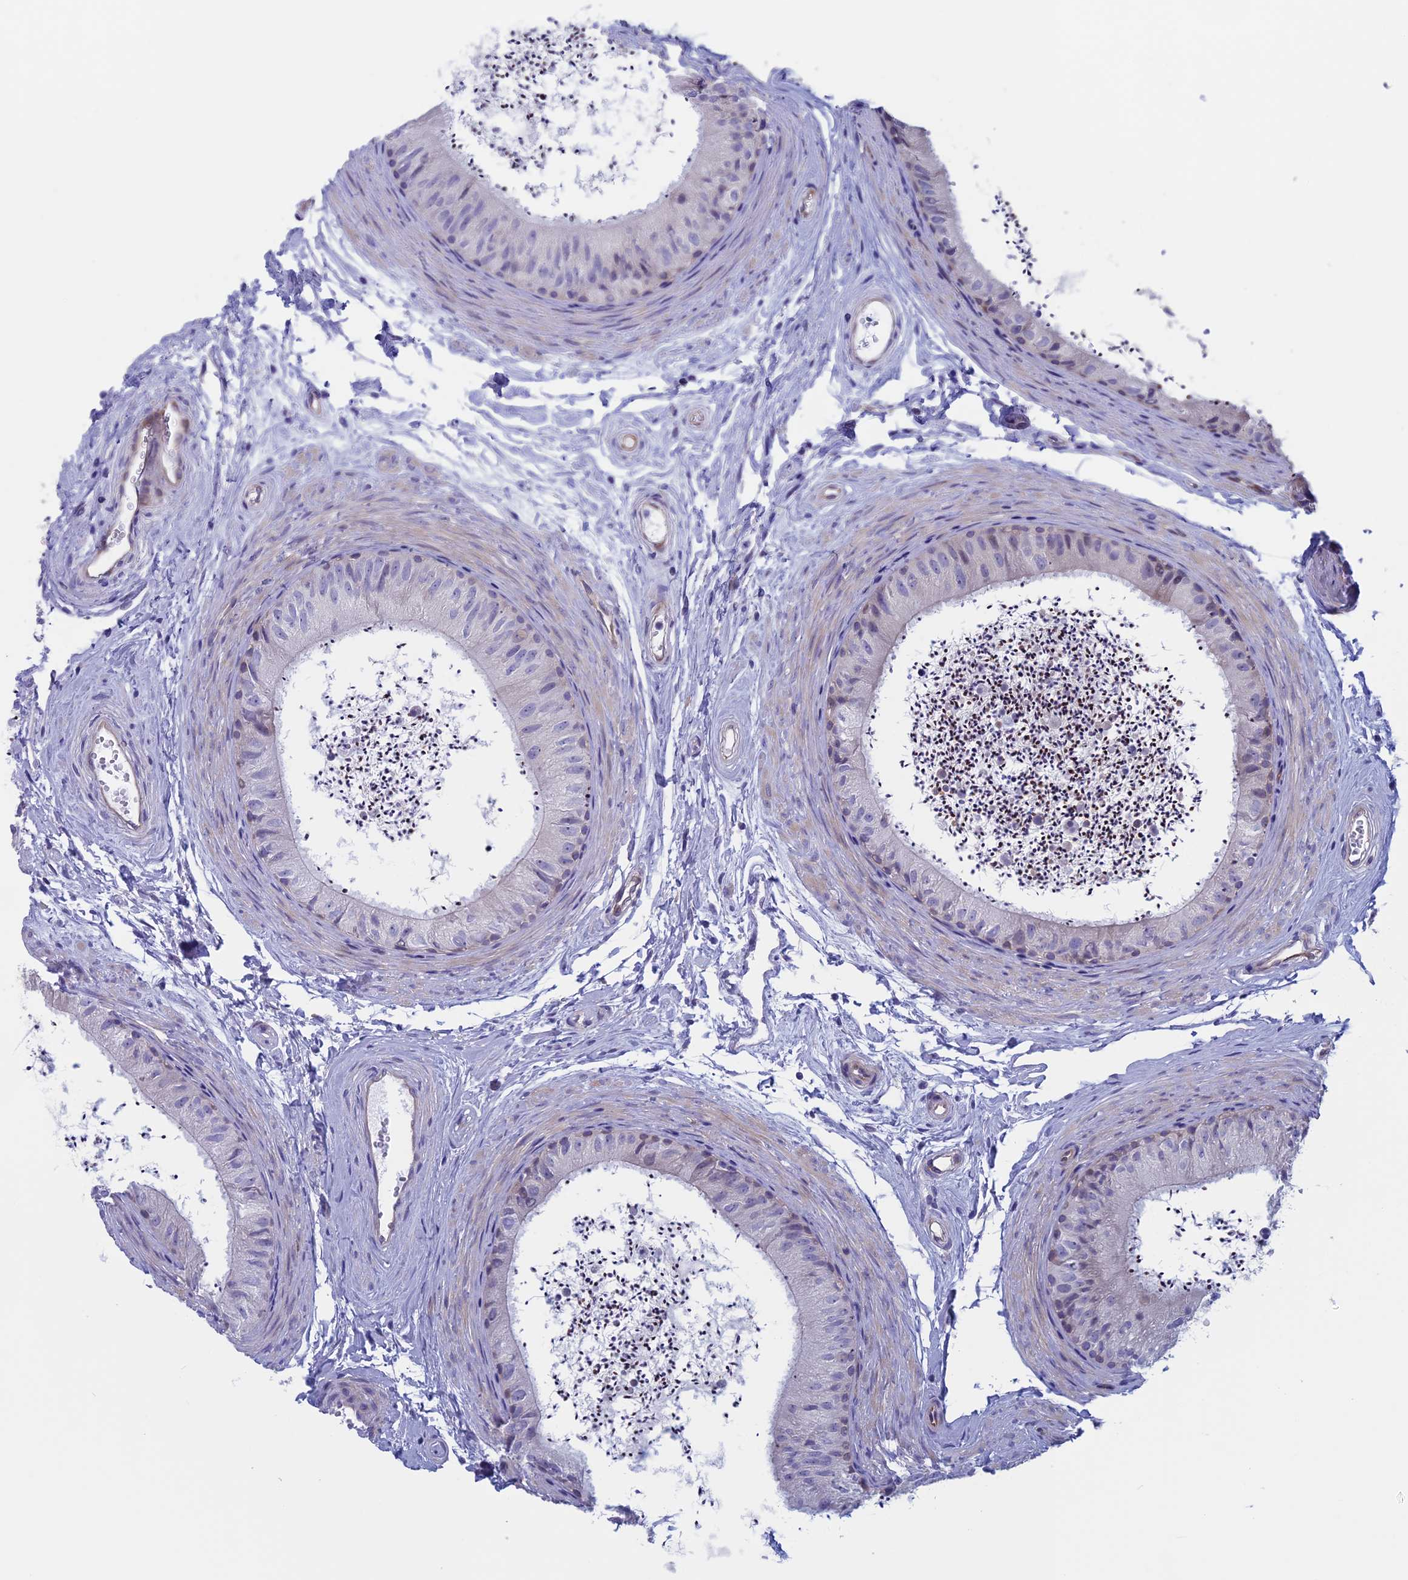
{"staining": {"intensity": "negative", "quantity": "none", "location": "none"}, "tissue": "epididymis", "cell_type": "Glandular cells", "image_type": "normal", "snomed": [{"axis": "morphology", "description": "Normal tissue, NOS"}, {"axis": "topography", "description": "Epididymis"}], "caption": "This is an IHC micrograph of benign human epididymis. There is no staining in glandular cells.", "gene": "CNOT6L", "patient": {"sex": "male", "age": 56}}